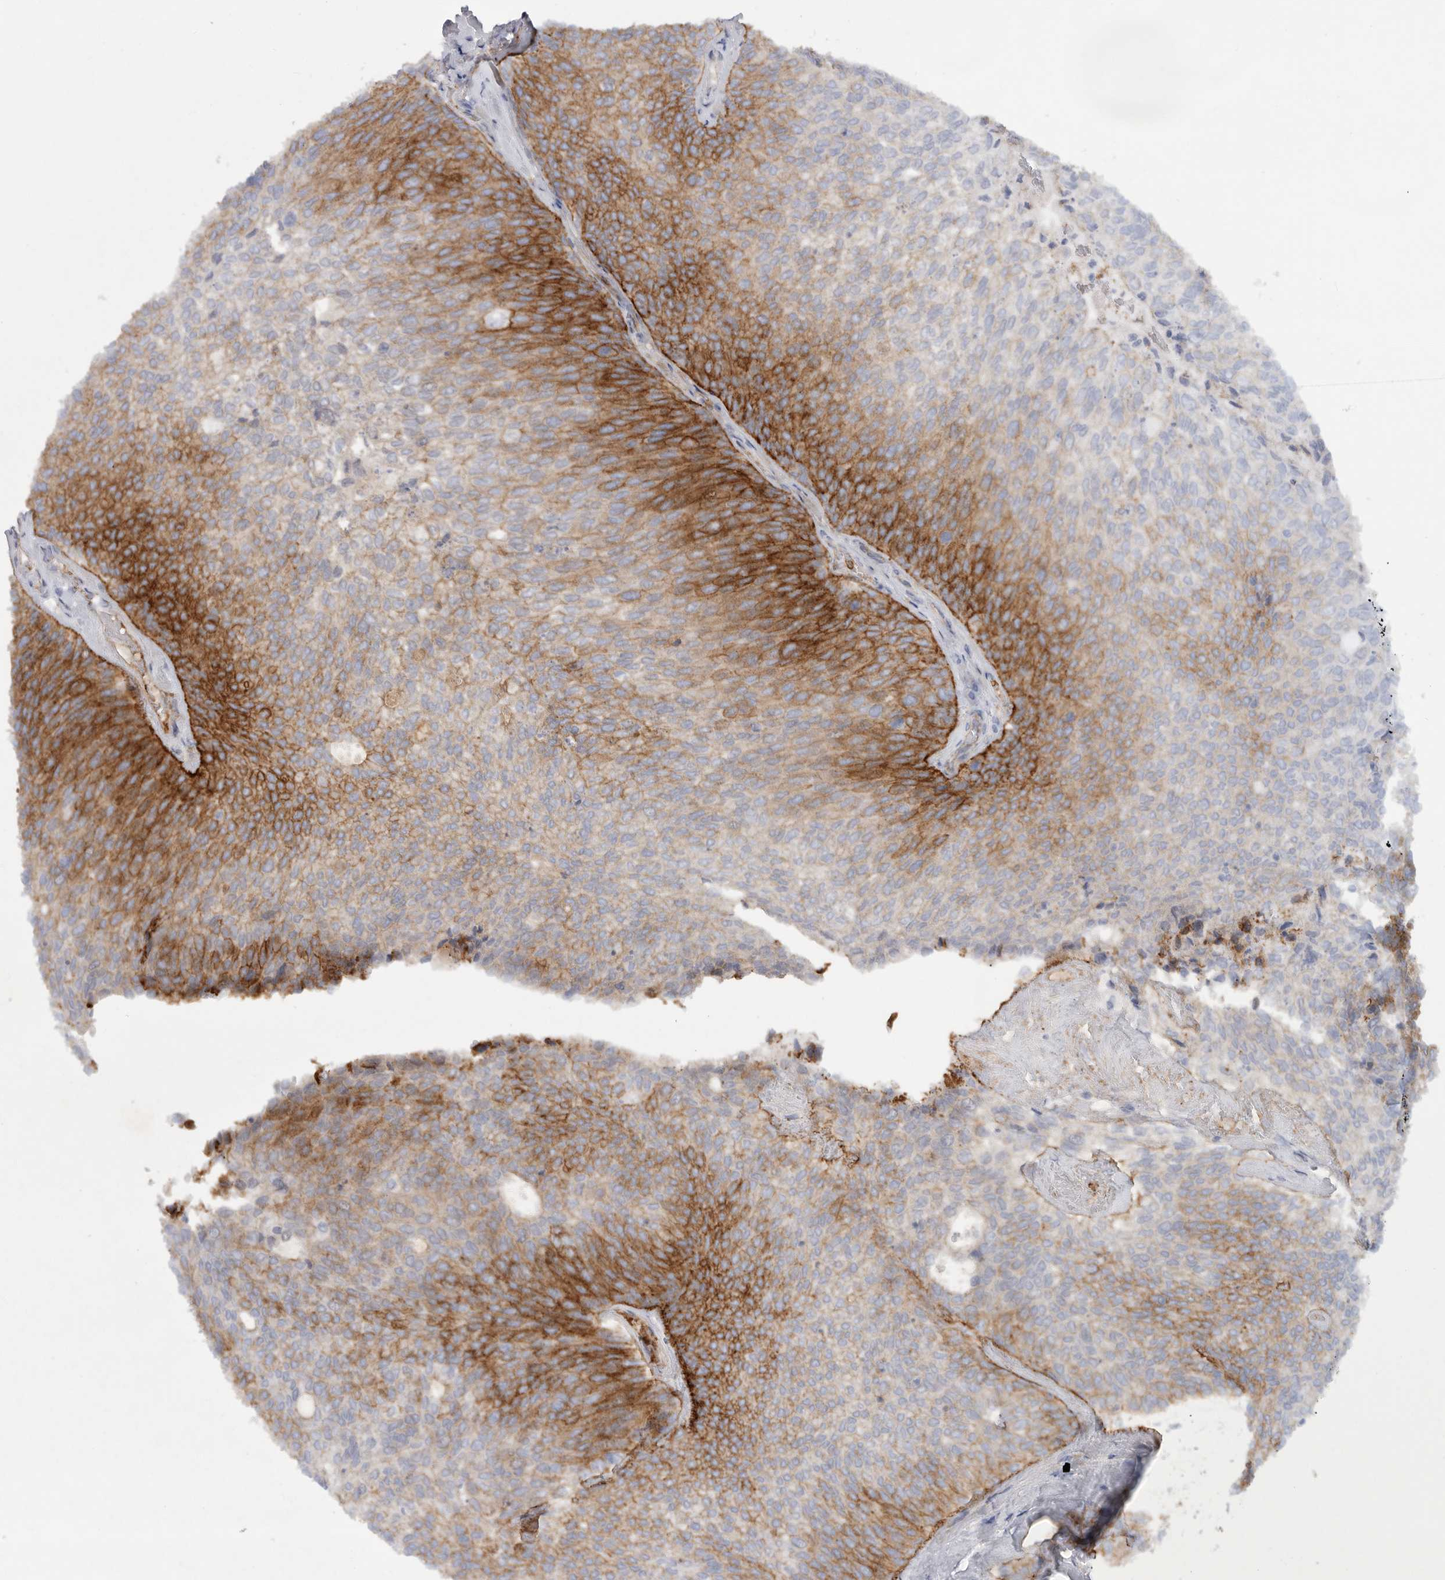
{"staining": {"intensity": "strong", "quantity": "25%-75%", "location": "cytoplasmic/membranous"}, "tissue": "urothelial cancer", "cell_type": "Tumor cells", "image_type": "cancer", "snomed": [{"axis": "morphology", "description": "Urothelial carcinoma, Low grade"}, {"axis": "topography", "description": "Urinary bladder"}], "caption": "Protein staining of urothelial carcinoma (low-grade) tissue reveals strong cytoplasmic/membranous staining in about 25%-75% of tumor cells.", "gene": "MLPH", "patient": {"sex": "female", "age": 79}}